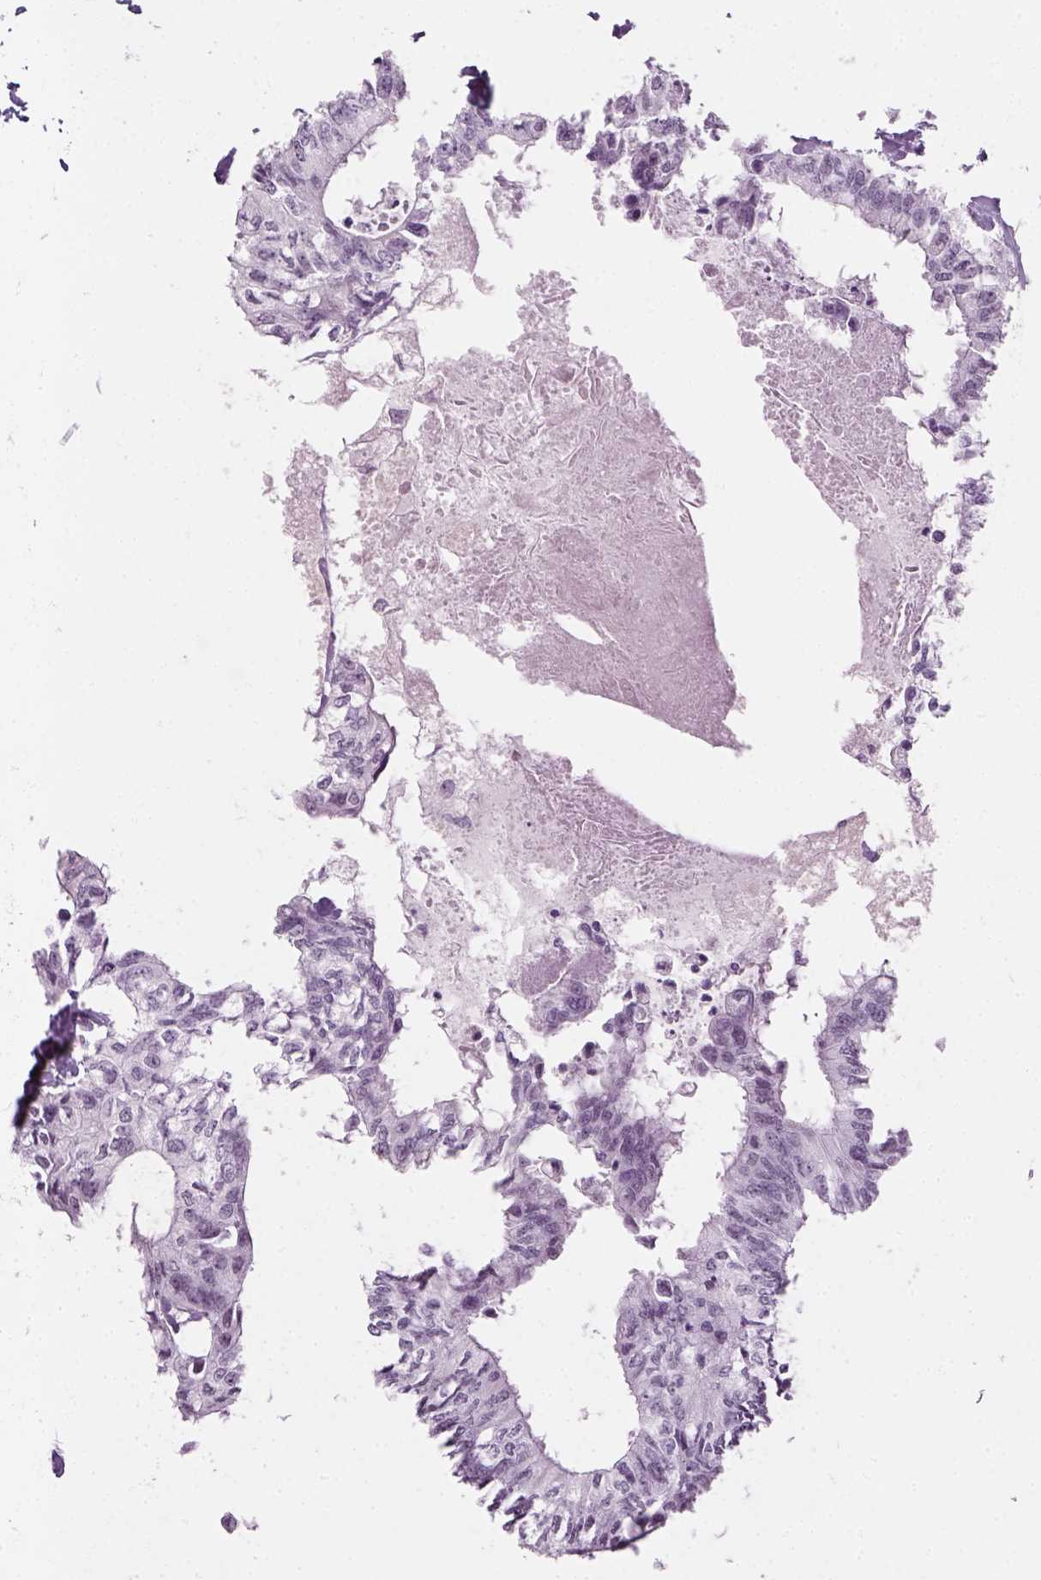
{"staining": {"intensity": "negative", "quantity": "none", "location": "none"}, "tissue": "colorectal cancer", "cell_type": "Tumor cells", "image_type": "cancer", "snomed": [{"axis": "morphology", "description": "Adenocarcinoma, NOS"}, {"axis": "topography", "description": "Colon"}, {"axis": "topography", "description": "Rectum"}], "caption": "Colorectal cancer (adenocarcinoma) was stained to show a protein in brown. There is no significant staining in tumor cells. (Stains: DAB immunohistochemistry (IHC) with hematoxylin counter stain, Microscopy: brightfield microscopy at high magnification).", "gene": "ZNF865", "patient": {"sex": "male", "age": 57}}